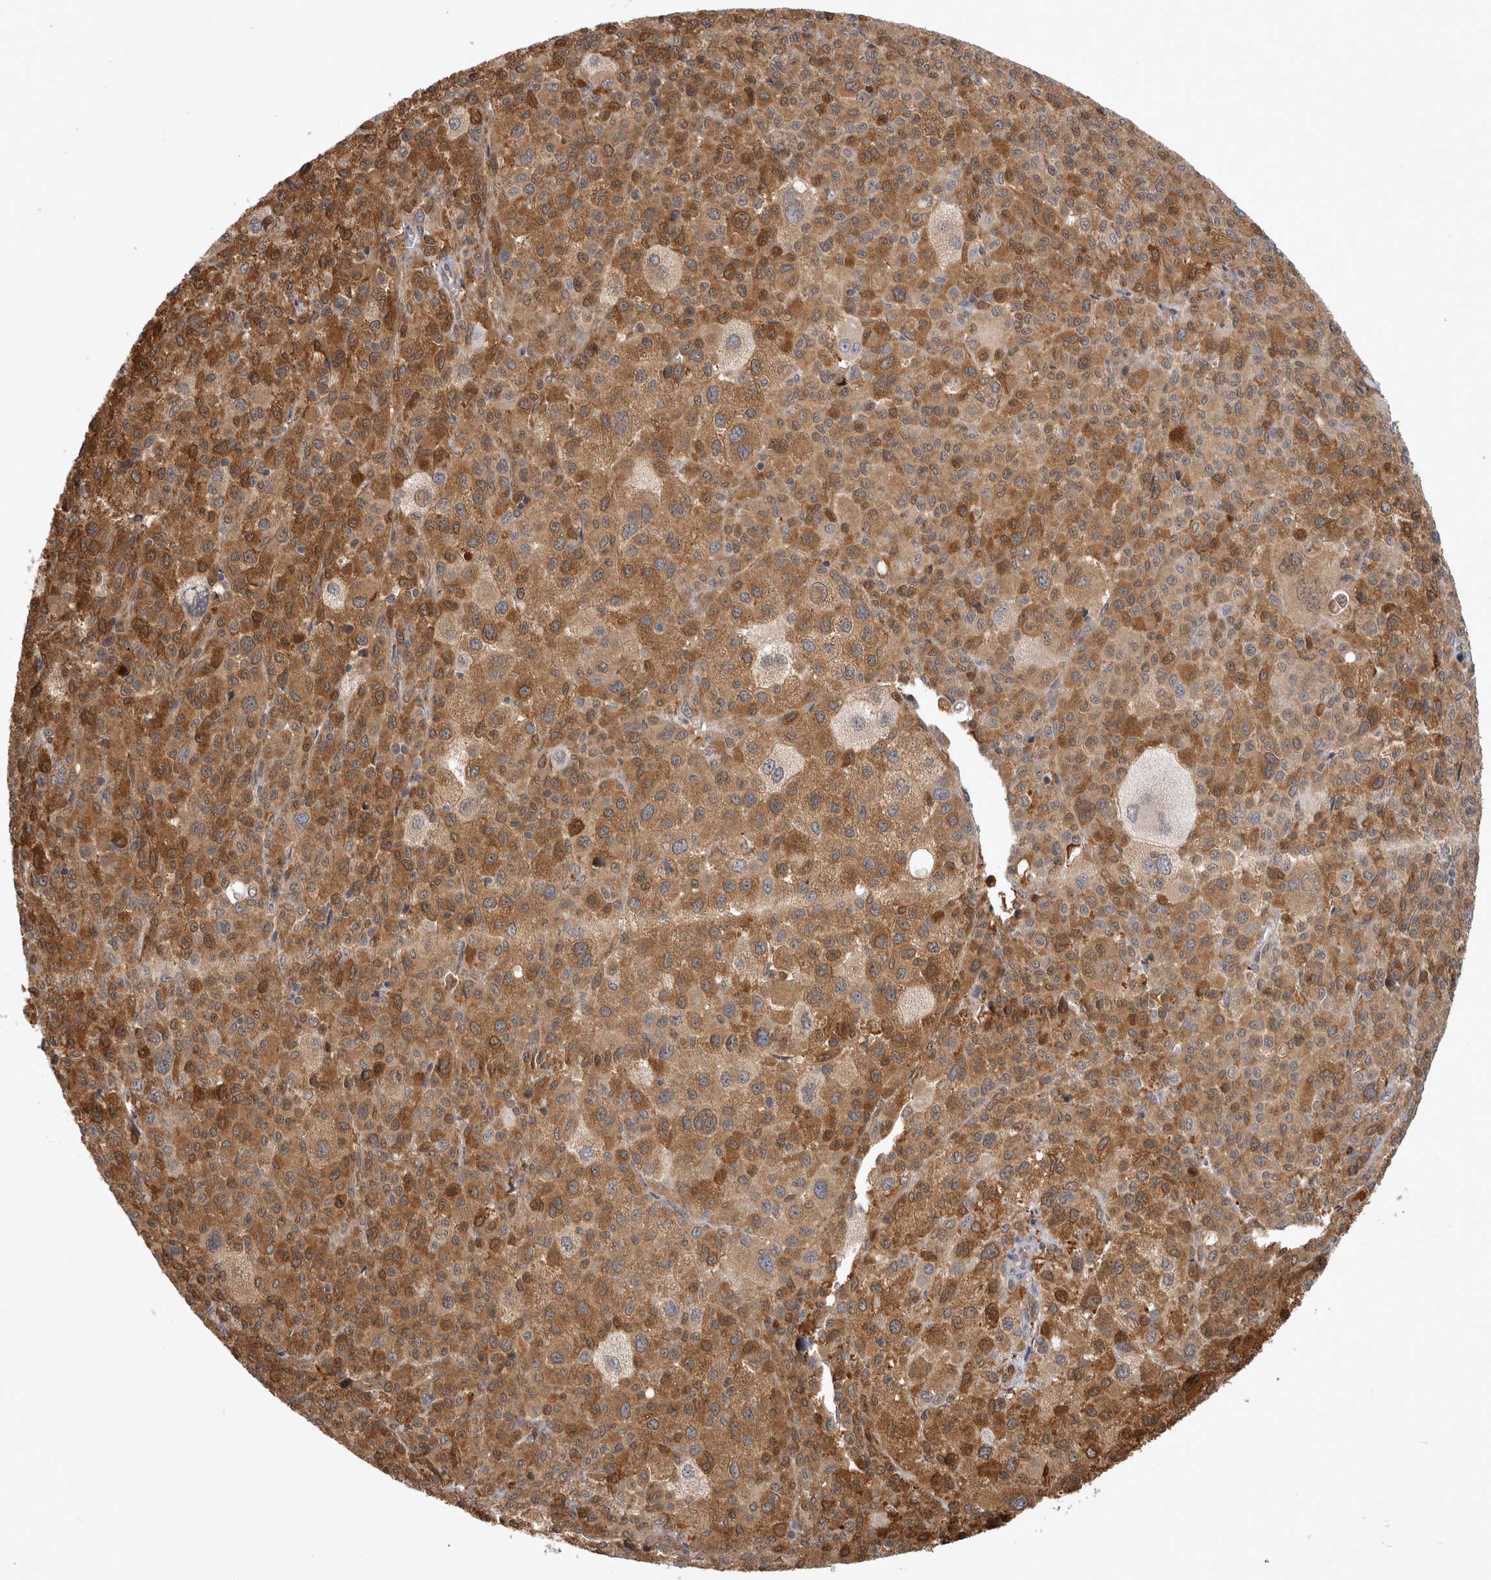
{"staining": {"intensity": "moderate", "quantity": ">75%", "location": "cytoplasmic/membranous"}, "tissue": "melanoma", "cell_type": "Tumor cells", "image_type": "cancer", "snomed": [{"axis": "morphology", "description": "Malignant melanoma, Metastatic site"}, {"axis": "topography", "description": "Skin"}], "caption": "A histopathology image of human melanoma stained for a protein displays moderate cytoplasmic/membranous brown staining in tumor cells.", "gene": "ASTN2", "patient": {"sex": "female", "age": 74}}